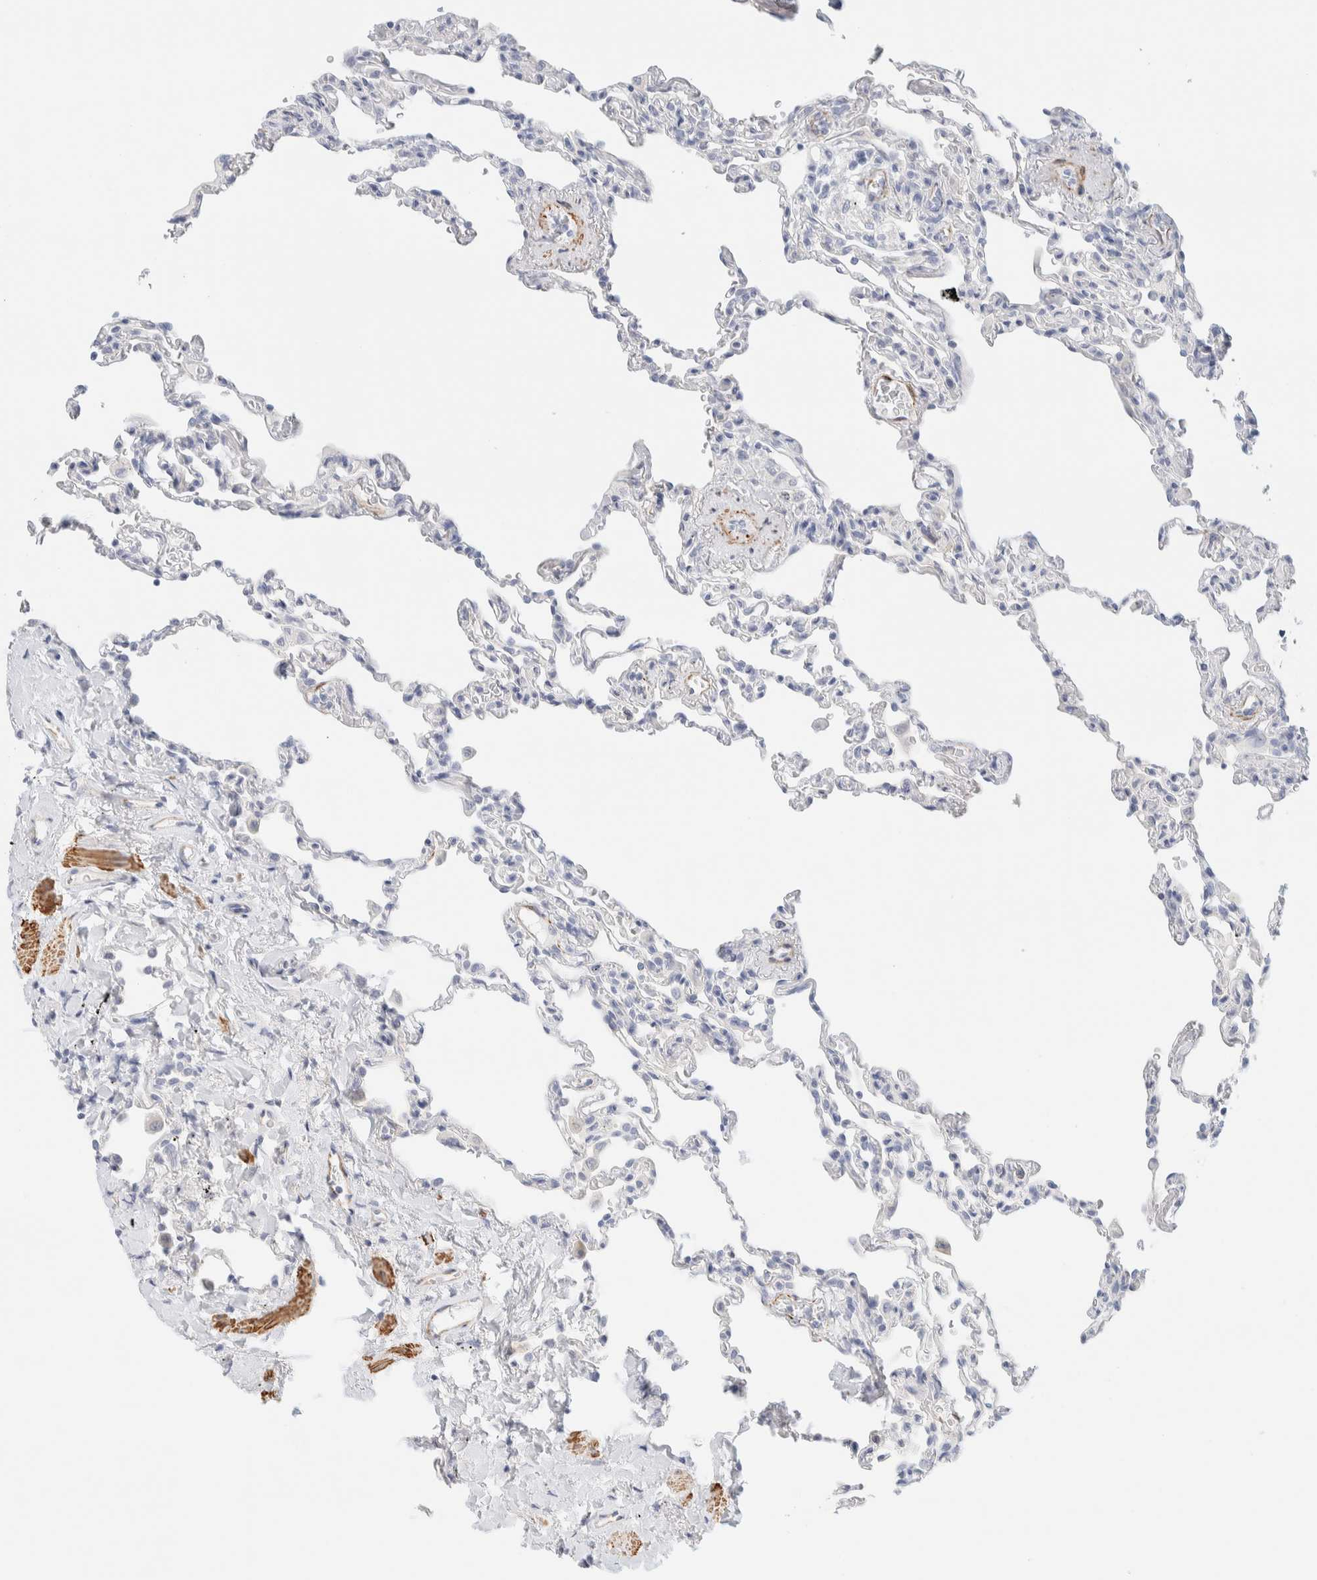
{"staining": {"intensity": "negative", "quantity": "none", "location": "none"}, "tissue": "lung", "cell_type": "Alveolar cells", "image_type": "normal", "snomed": [{"axis": "morphology", "description": "Normal tissue, NOS"}, {"axis": "topography", "description": "Lung"}], "caption": "This is a histopathology image of IHC staining of benign lung, which shows no staining in alveolar cells.", "gene": "AFMID", "patient": {"sex": "male", "age": 59}}